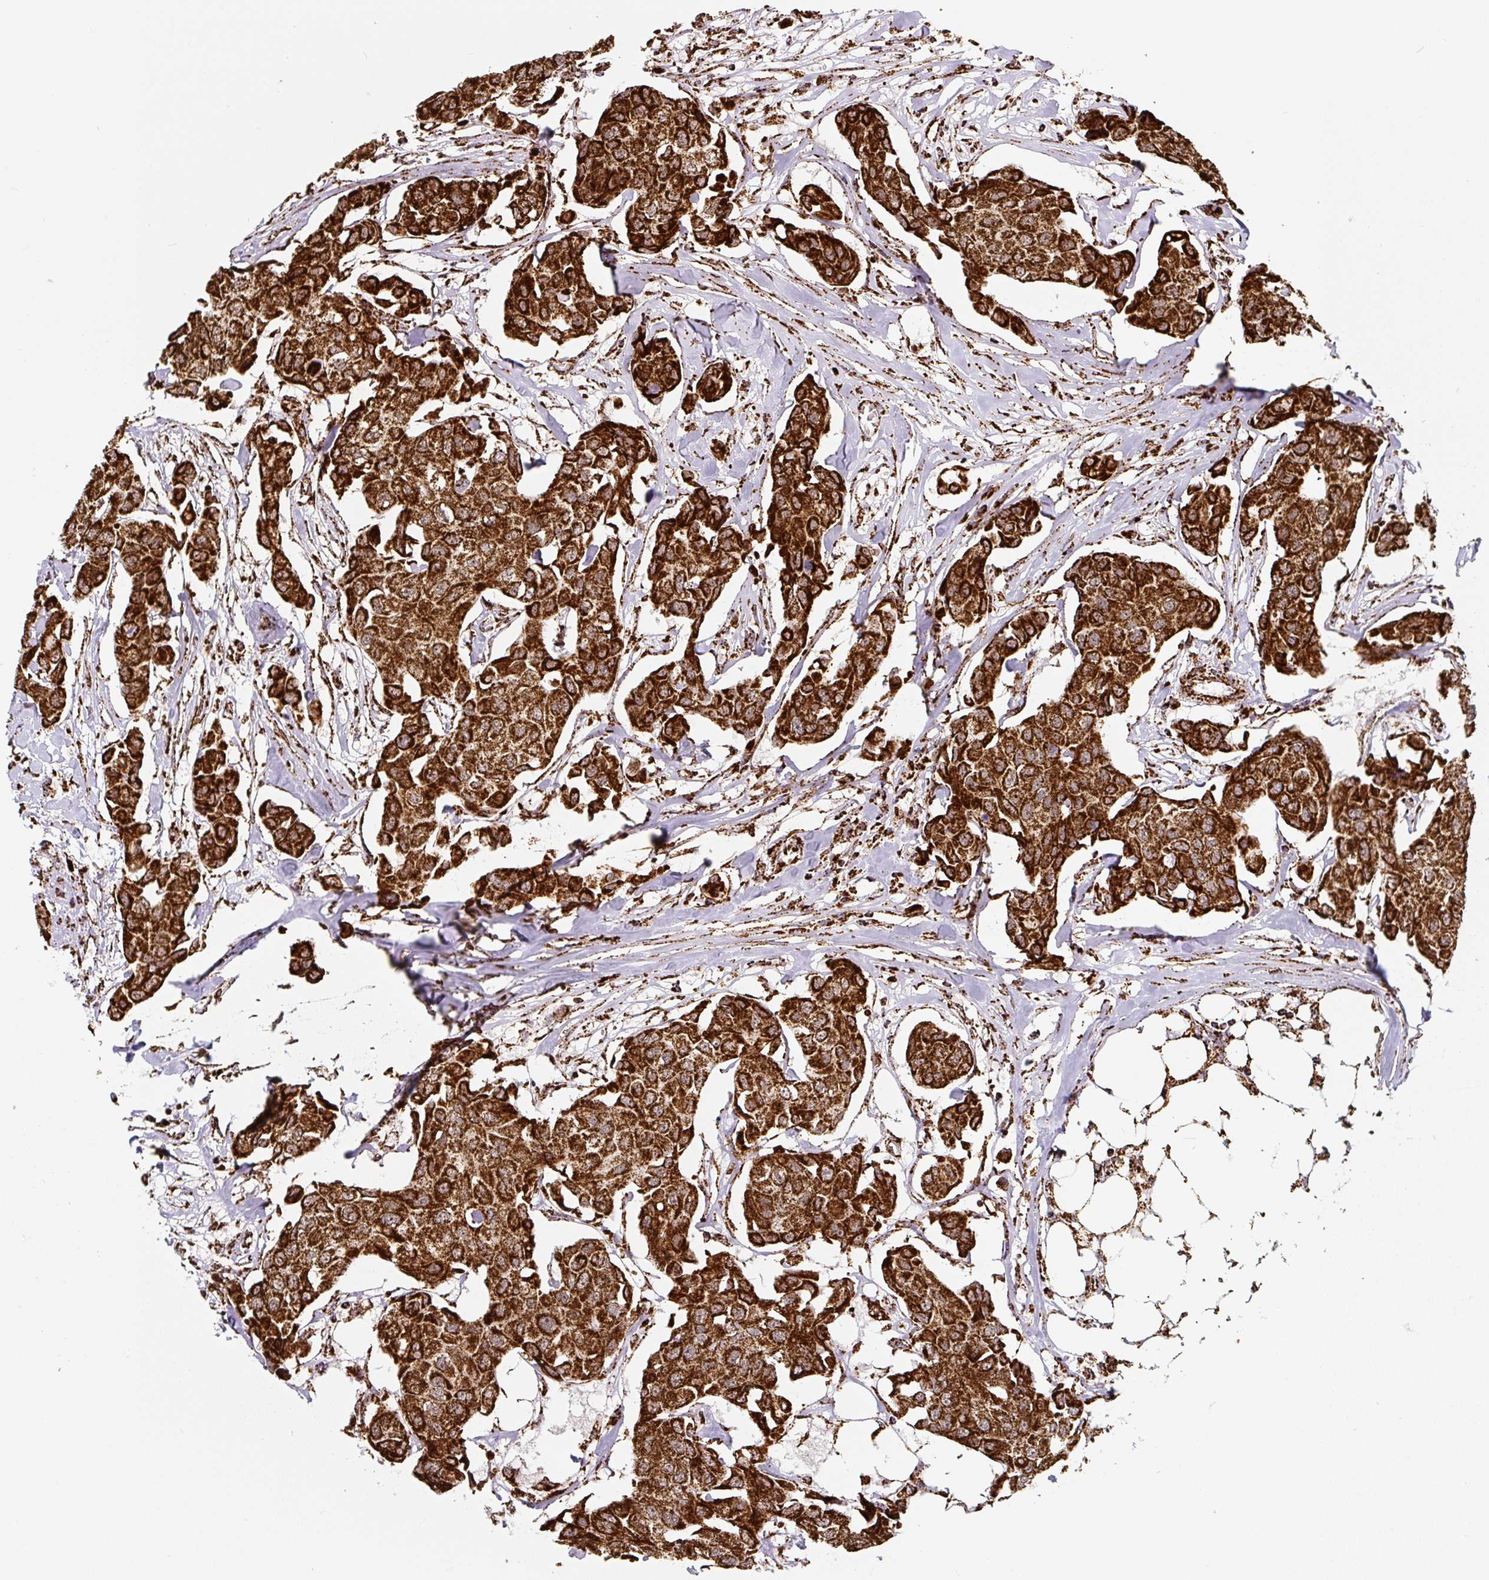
{"staining": {"intensity": "strong", "quantity": ">75%", "location": "cytoplasmic/membranous"}, "tissue": "breast cancer", "cell_type": "Tumor cells", "image_type": "cancer", "snomed": [{"axis": "morphology", "description": "Duct carcinoma"}, {"axis": "topography", "description": "Breast"}, {"axis": "topography", "description": "Lymph node"}], "caption": "Immunohistochemical staining of breast cancer (intraductal carcinoma) reveals high levels of strong cytoplasmic/membranous staining in approximately >75% of tumor cells.", "gene": "ATP5F1A", "patient": {"sex": "female", "age": 80}}